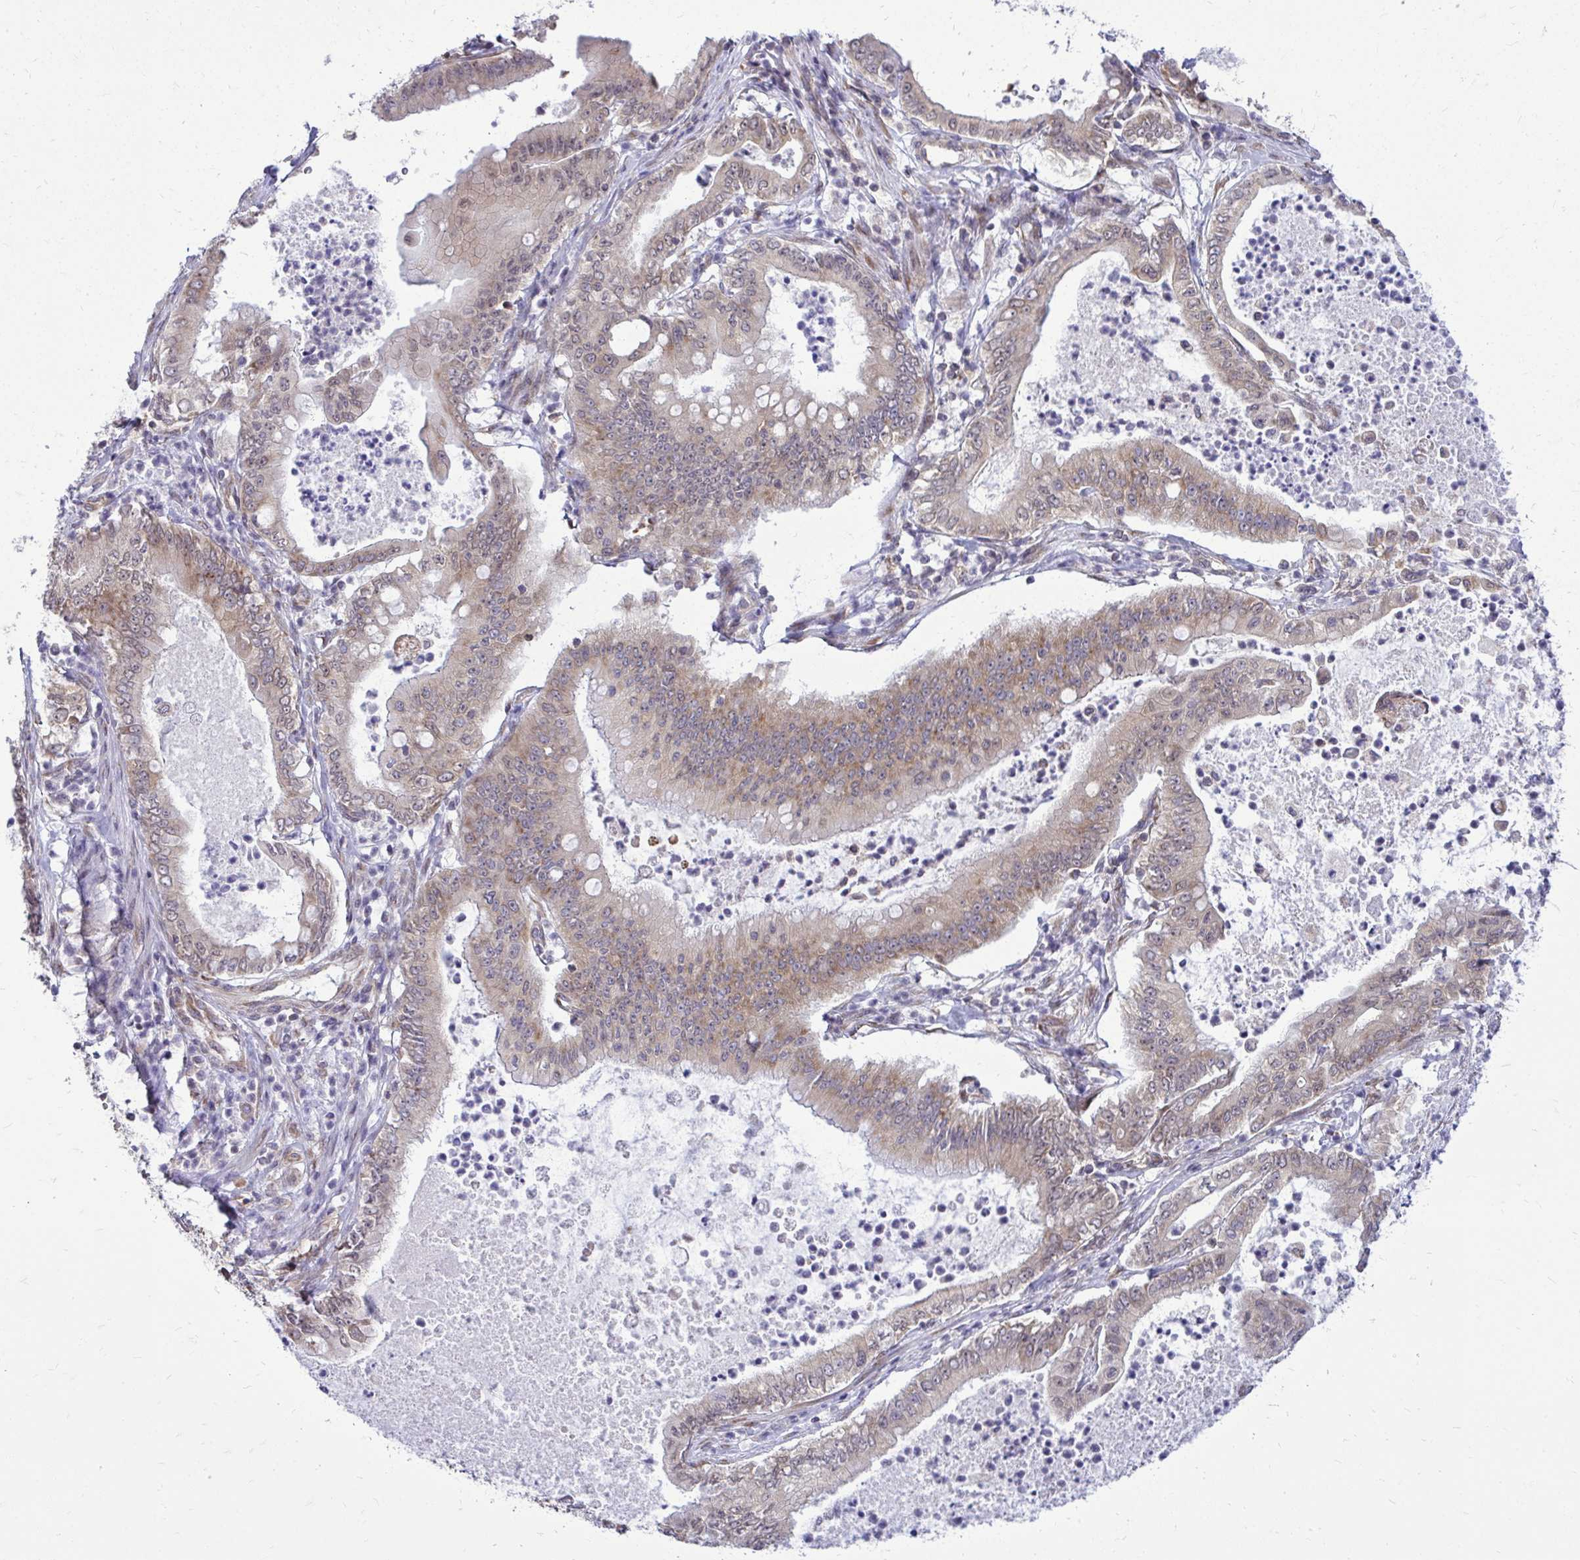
{"staining": {"intensity": "weak", "quantity": "25%-75%", "location": "cytoplasmic/membranous"}, "tissue": "pancreatic cancer", "cell_type": "Tumor cells", "image_type": "cancer", "snomed": [{"axis": "morphology", "description": "Adenocarcinoma, NOS"}, {"axis": "topography", "description": "Pancreas"}], "caption": "A histopathology image of human pancreatic adenocarcinoma stained for a protein shows weak cytoplasmic/membranous brown staining in tumor cells.", "gene": "FMR1", "patient": {"sex": "male", "age": 71}}